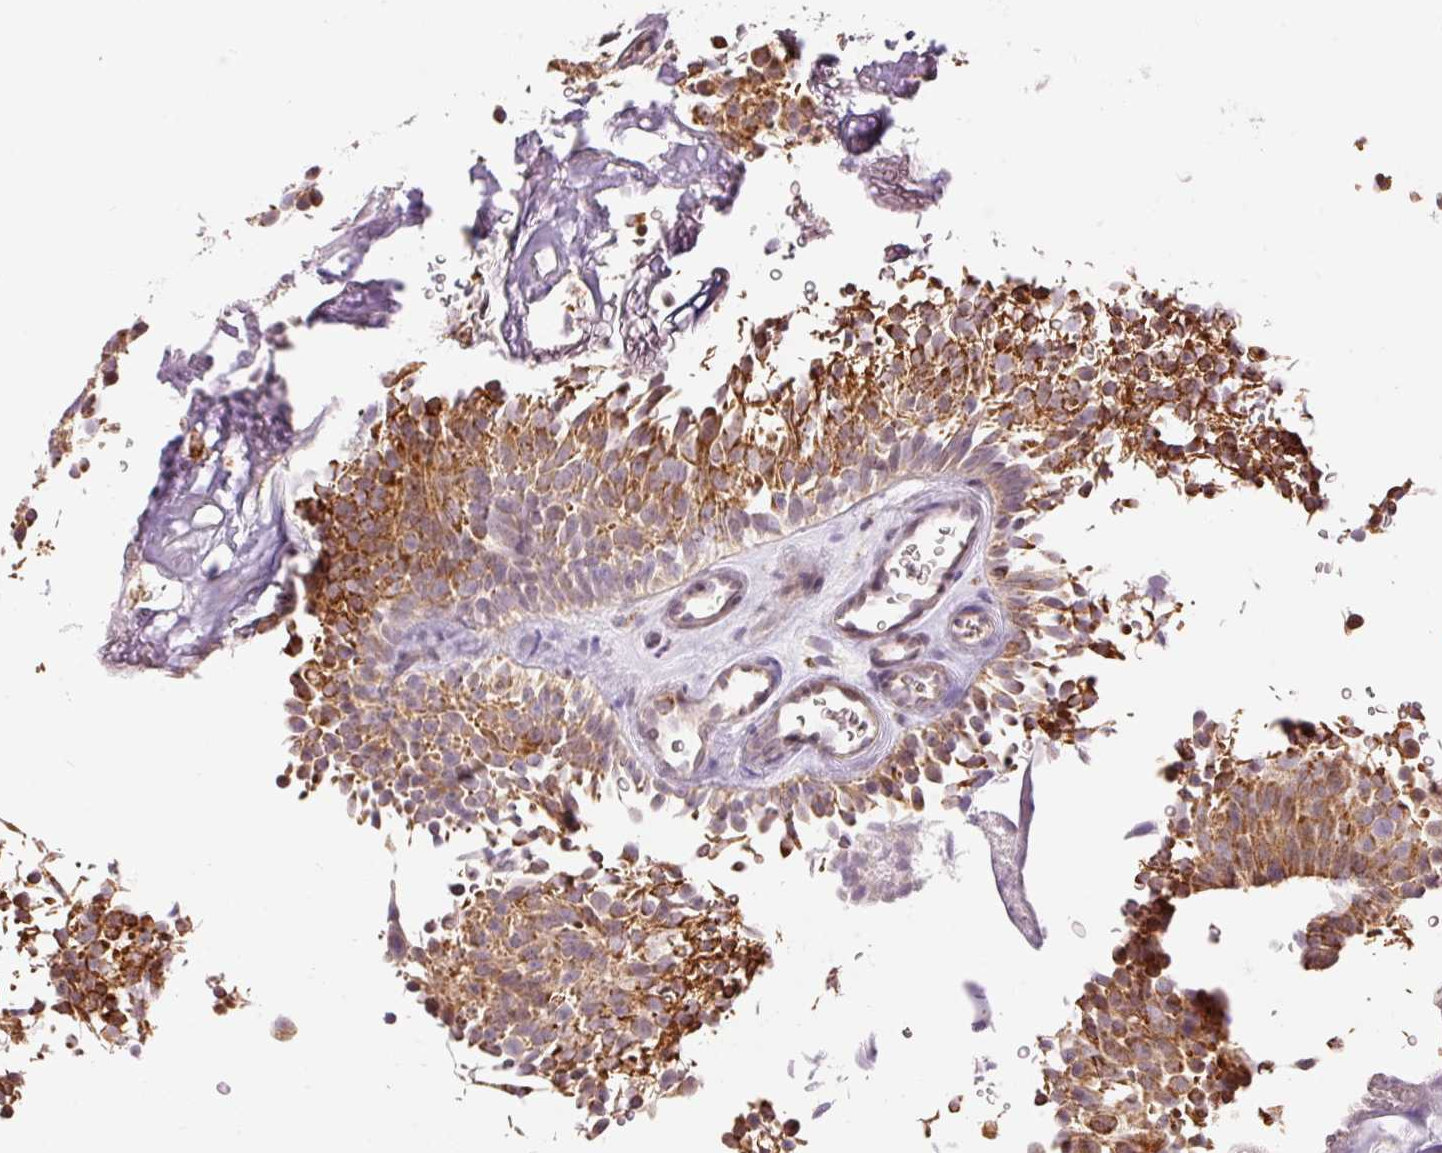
{"staining": {"intensity": "strong", "quantity": ">75%", "location": "cytoplasmic/membranous"}, "tissue": "urothelial cancer", "cell_type": "Tumor cells", "image_type": "cancer", "snomed": [{"axis": "morphology", "description": "Urothelial carcinoma, Low grade"}, {"axis": "topography", "description": "Urinary bladder"}], "caption": "DAB (3,3'-diaminobenzidine) immunohistochemical staining of human urothelial cancer shows strong cytoplasmic/membranous protein staining in approximately >75% of tumor cells.", "gene": "ABHD11", "patient": {"sex": "male", "age": 78}}